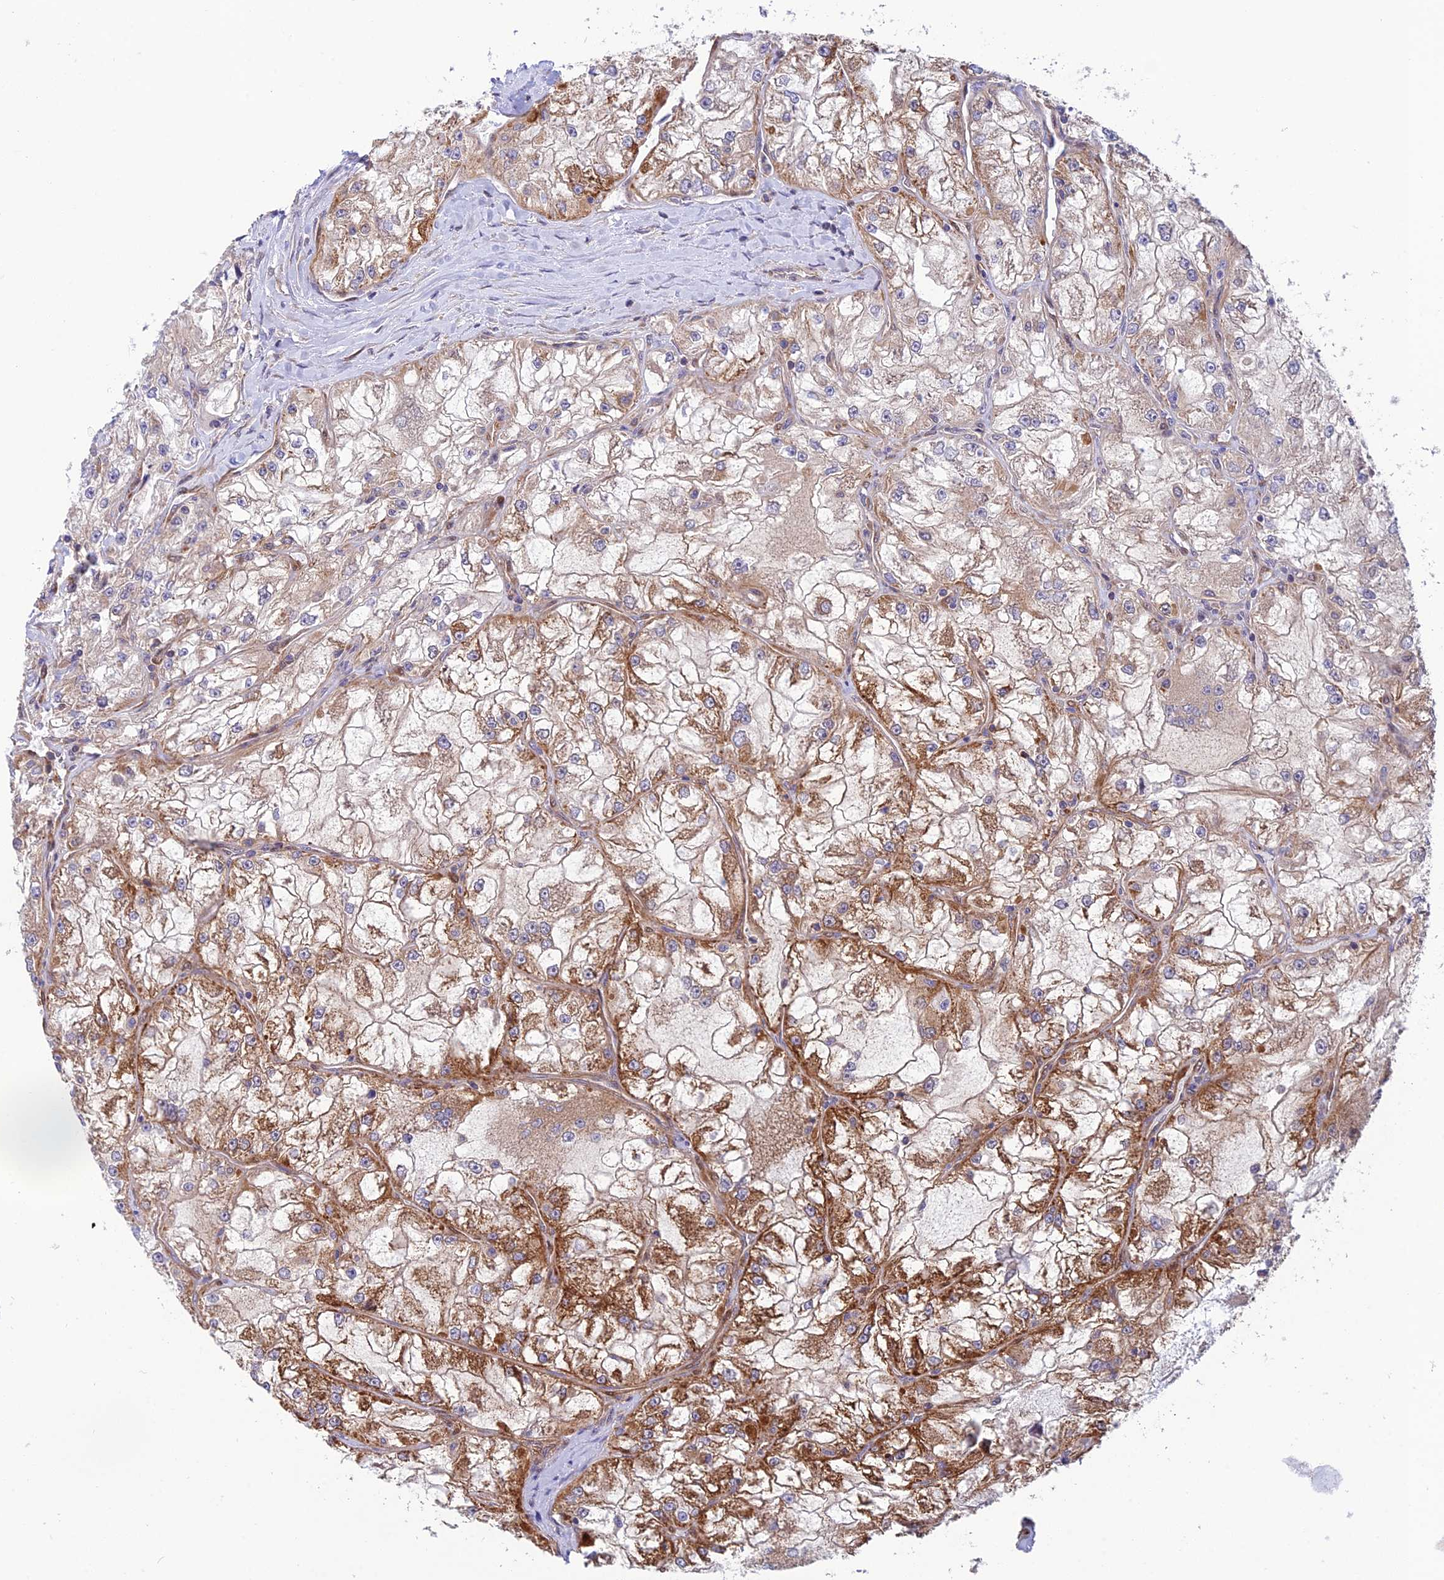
{"staining": {"intensity": "strong", "quantity": "25%-75%", "location": "cytoplasmic/membranous"}, "tissue": "renal cancer", "cell_type": "Tumor cells", "image_type": "cancer", "snomed": [{"axis": "morphology", "description": "Adenocarcinoma, NOS"}, {"axis": "topography", "description": "Kidney"}], "caption": "The histopathology image demonstrates a brown stain indicating the presence of a protein in the cytoplasmic/membranous of tumor cells in renal cancer.", "gene": "EVI5L", "patient": {"sex": "female", "age": 72}}